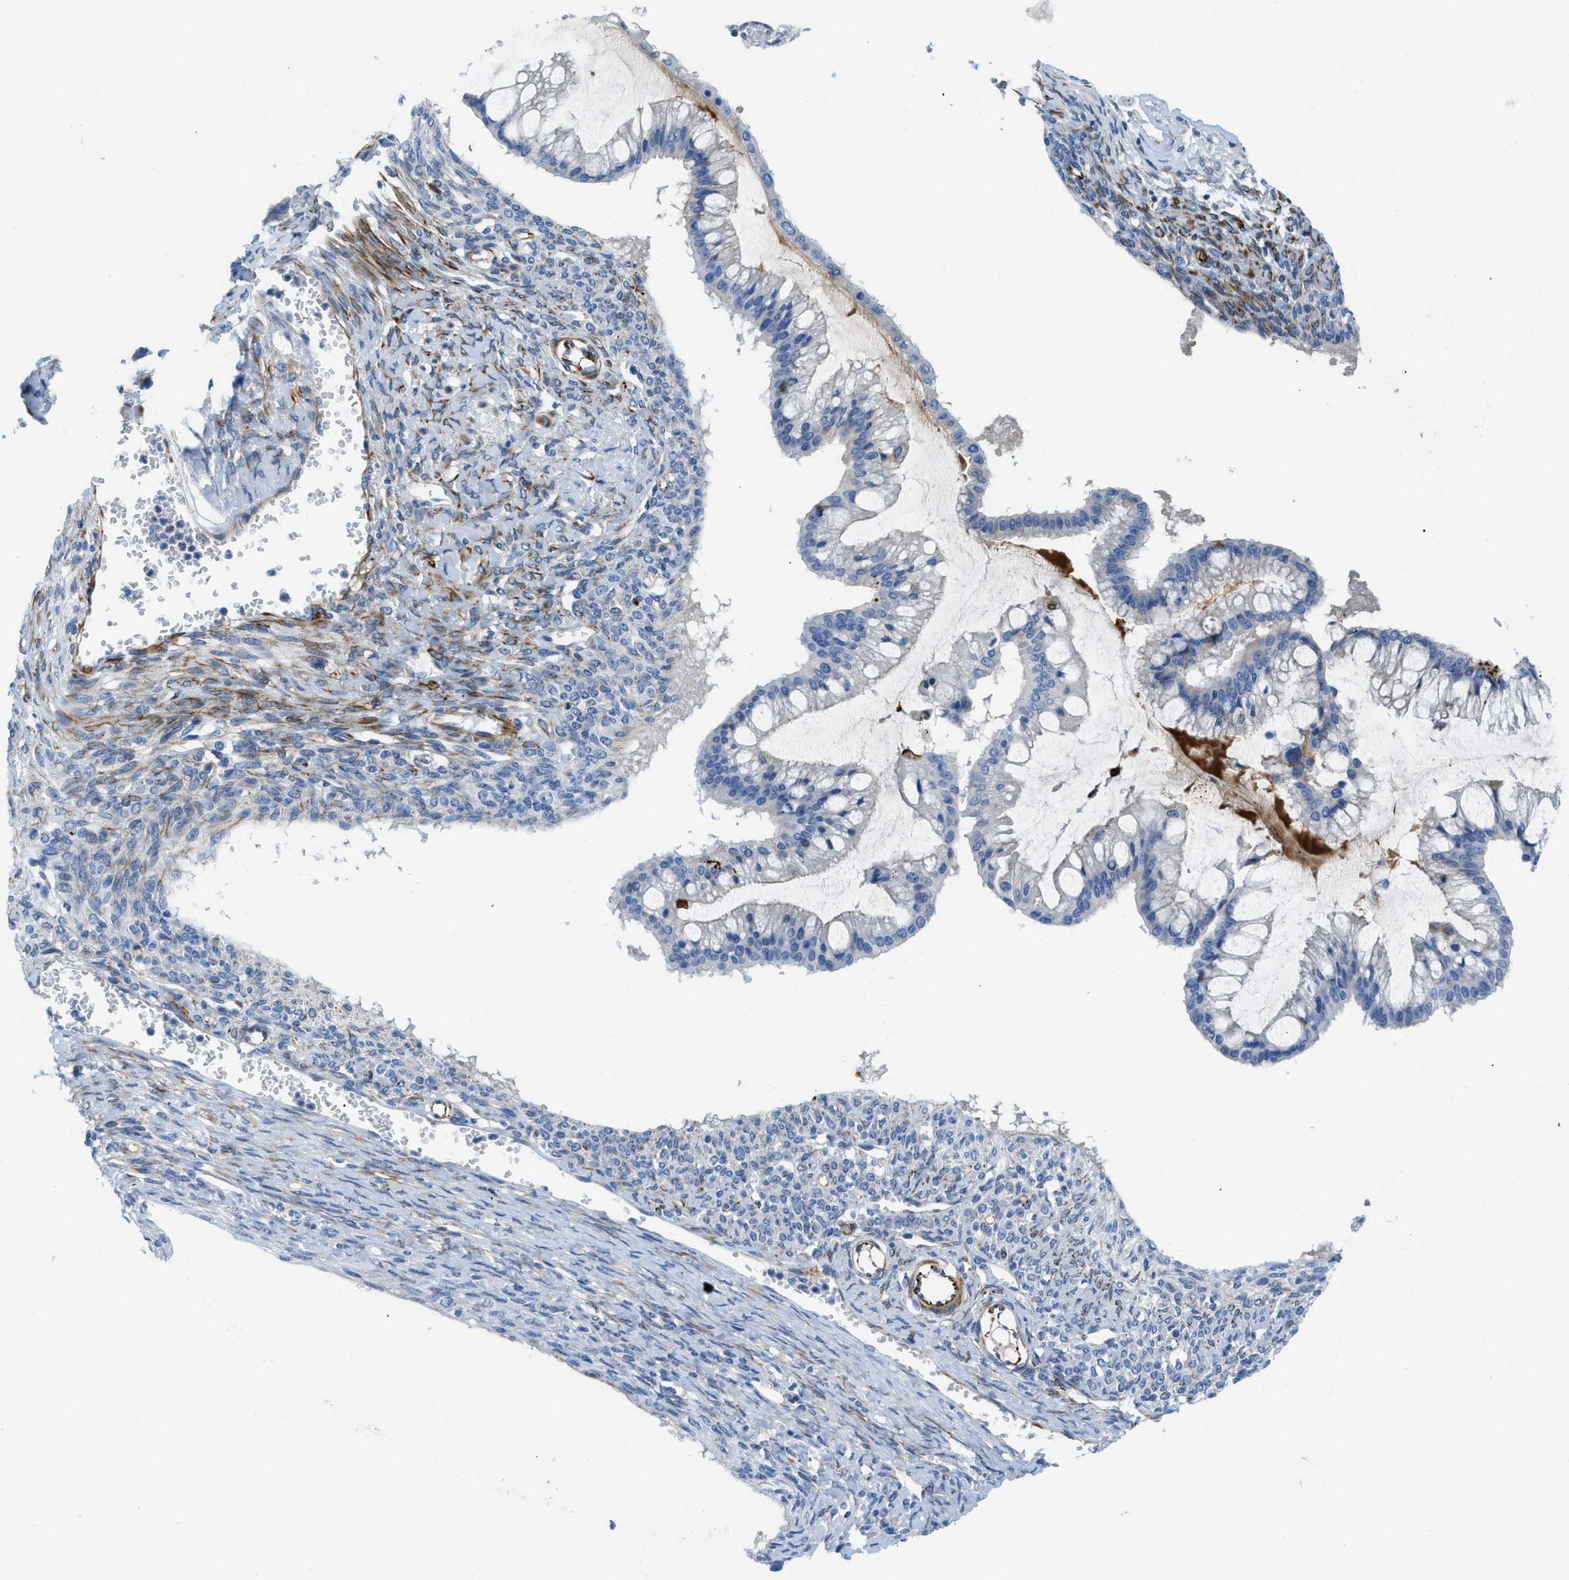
{"staining": {"intensity": "negative", "quantity": "none", "location": "none"}, "tissue": "ovarian cancer", "cell_type": "Tumor cells", "image_type": "cancer", "snomed": [{"axis": "morphology", "description": "Cystadenocarcinoma, mucinous, NOS"}, {"axis": "topography", "description": "Ovary"}], "caption": "Tumor cells show no significant staining in mucinous cystadenocarcinoma (ovarian).", "gene": "XCR1", "patient": {"sex": "female", "age": 73}}